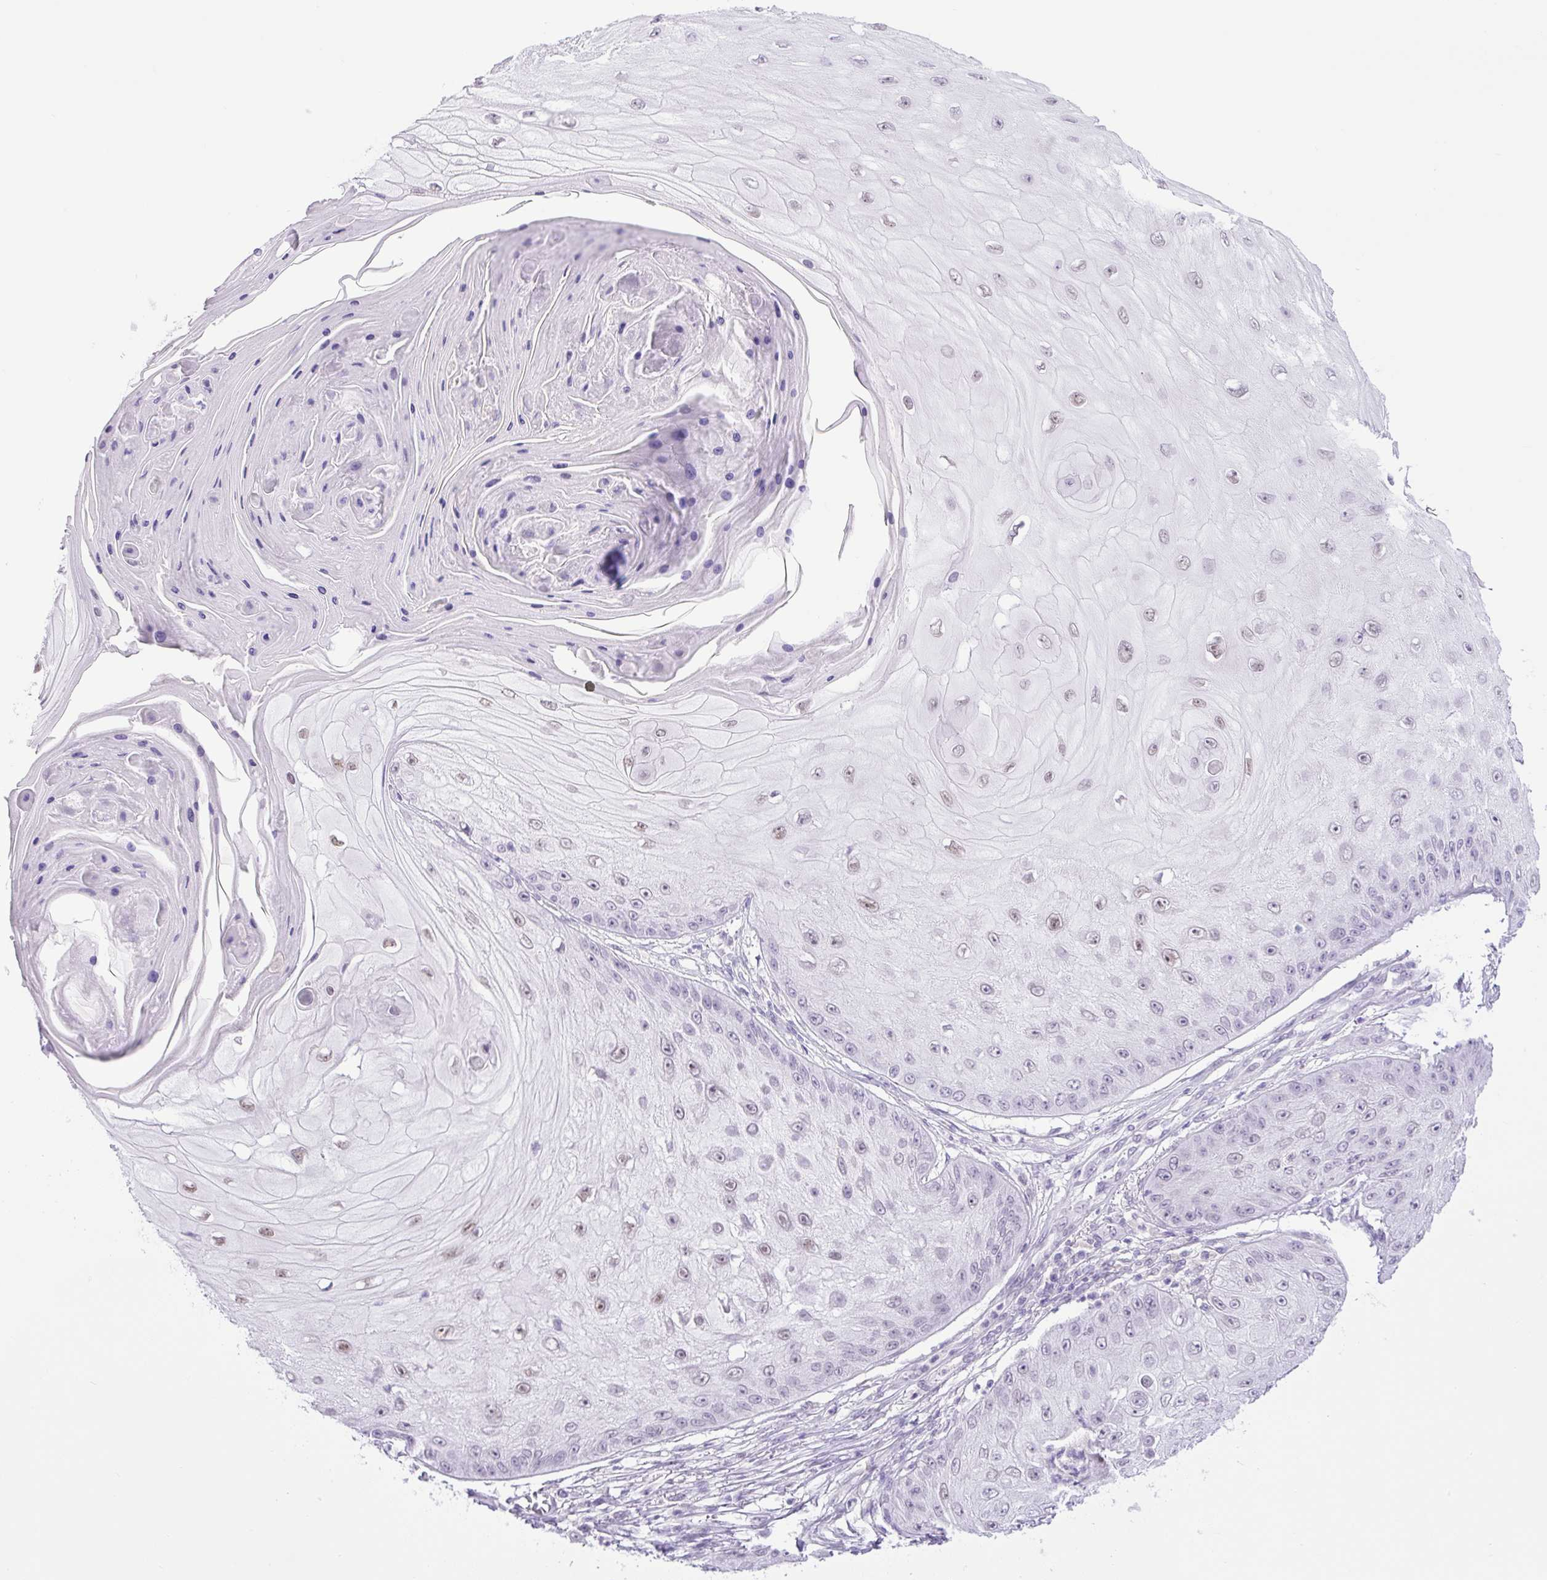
{"staining": {"intensity": "weak", "quantity": "25%-75%", "location": "nuclear"}, "tissue": "skin cancer", "cell_type": "Tumor cells", "image_type": "cancer", "snomed": [{"axis": "morphology", "description": "Squamous cell carcinoma, NOS"}, {"axis": "topography", "description": "Skin"}], "caption": "This micrograph shows immunohistochemistry staining of human skin cancer (squamous cell carcinoma), with low weak nuclear positivity in about 25%-75% of tumor cells.", "gene": "KPNA1", "patient": {"sex": "male", "age": 70}}